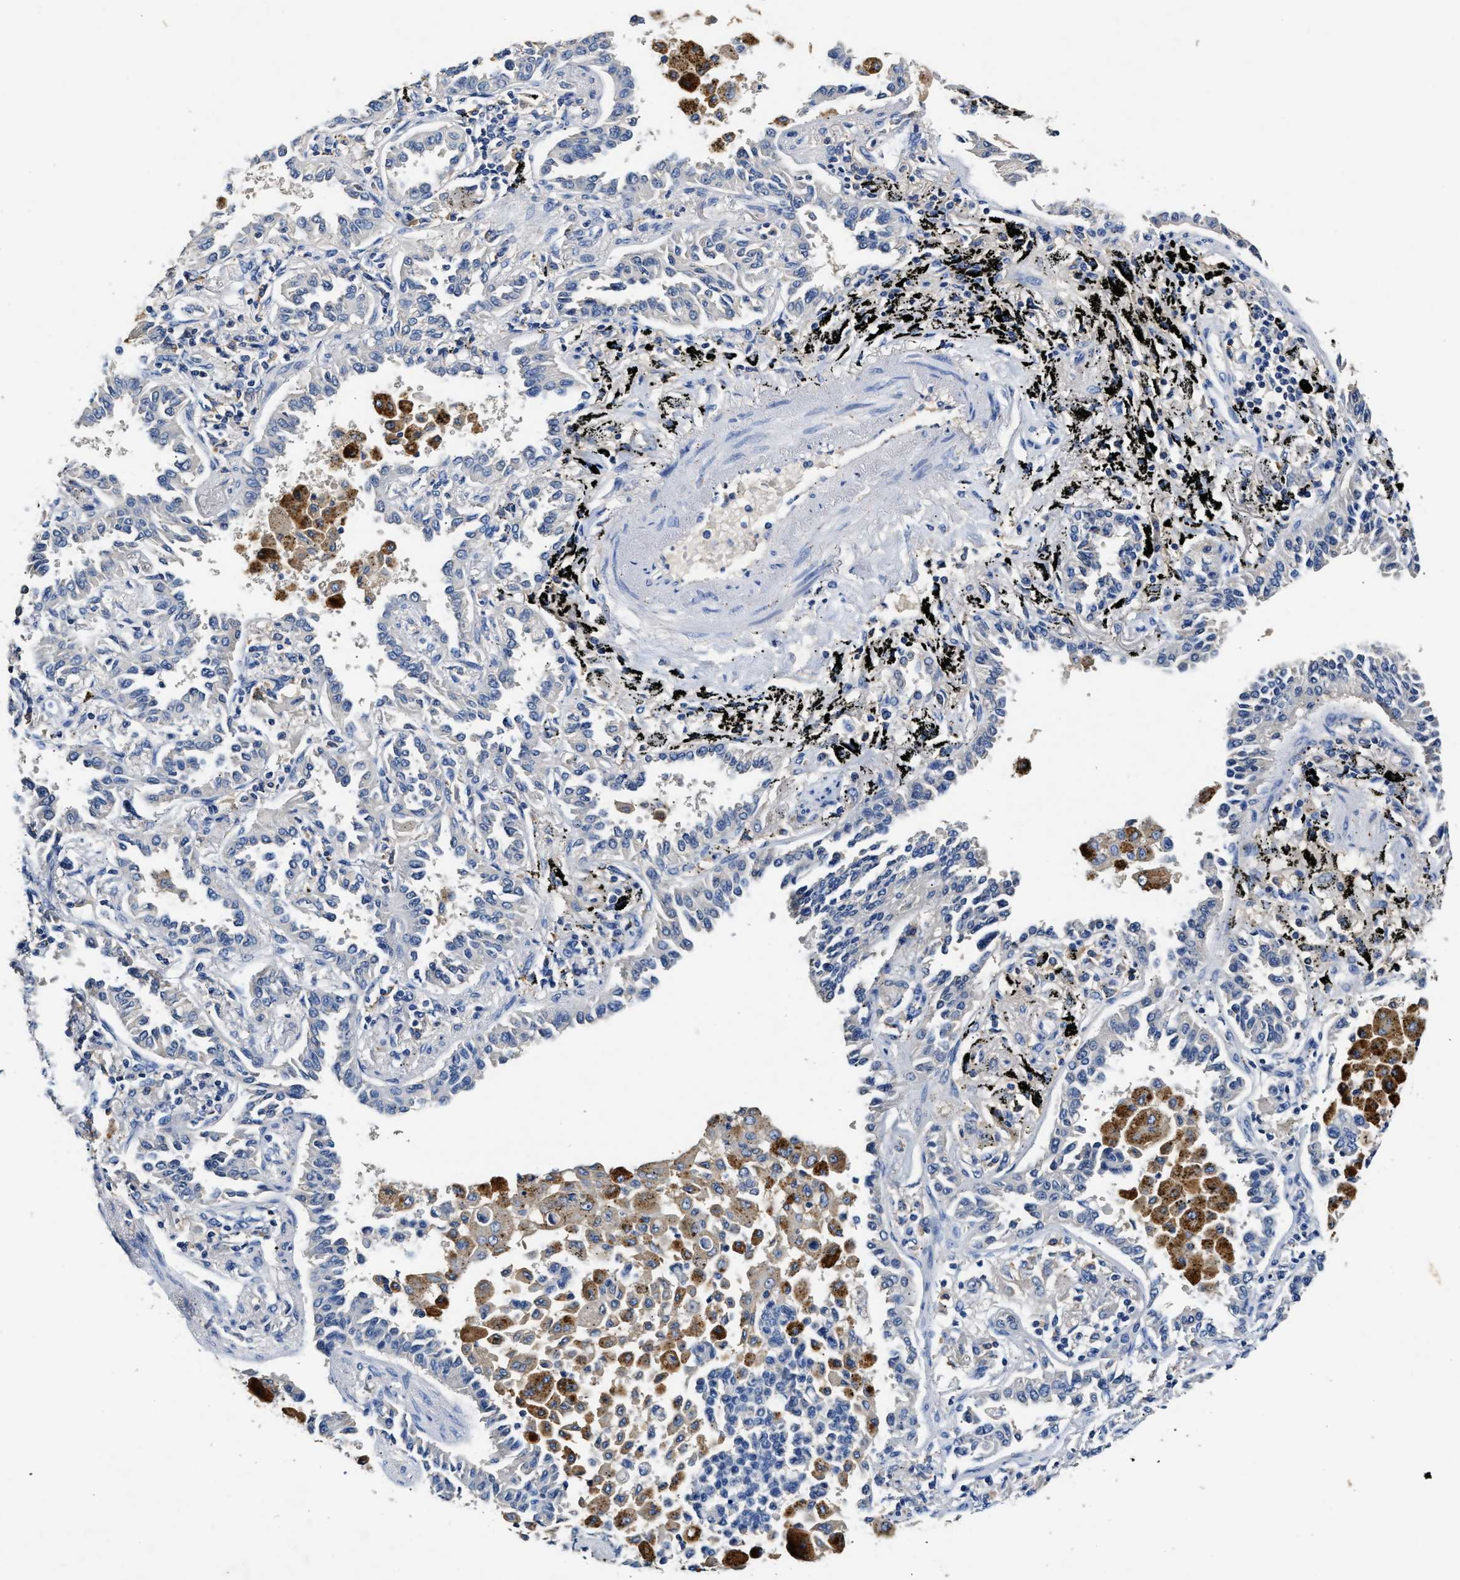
{"staining": {"intensity": "negative", "quantity": "none", "location": "none"}, "tissue": "lung cancer", "cell_type": "Tumor cells", "image_type": "cancer", "snomed": [{"axis": "morphology", "description": "Normal tissue, NOS"}, {"axis": "morphology", "description": "Adenocarcinoma, NOS"}, {"axis": "topography", "description": "Lung"}], "caption": "The IHC image has no significant staining in tumor cells of lung adenocarcinoma tissue. The staining is performed using DAB (3,3'-diaminobenzidine) brown chromogen with nuclei counter-stained in using hematoxylin.", "gene": "SLCO2B1", "patient": {"sex": "male", "age": 59}}